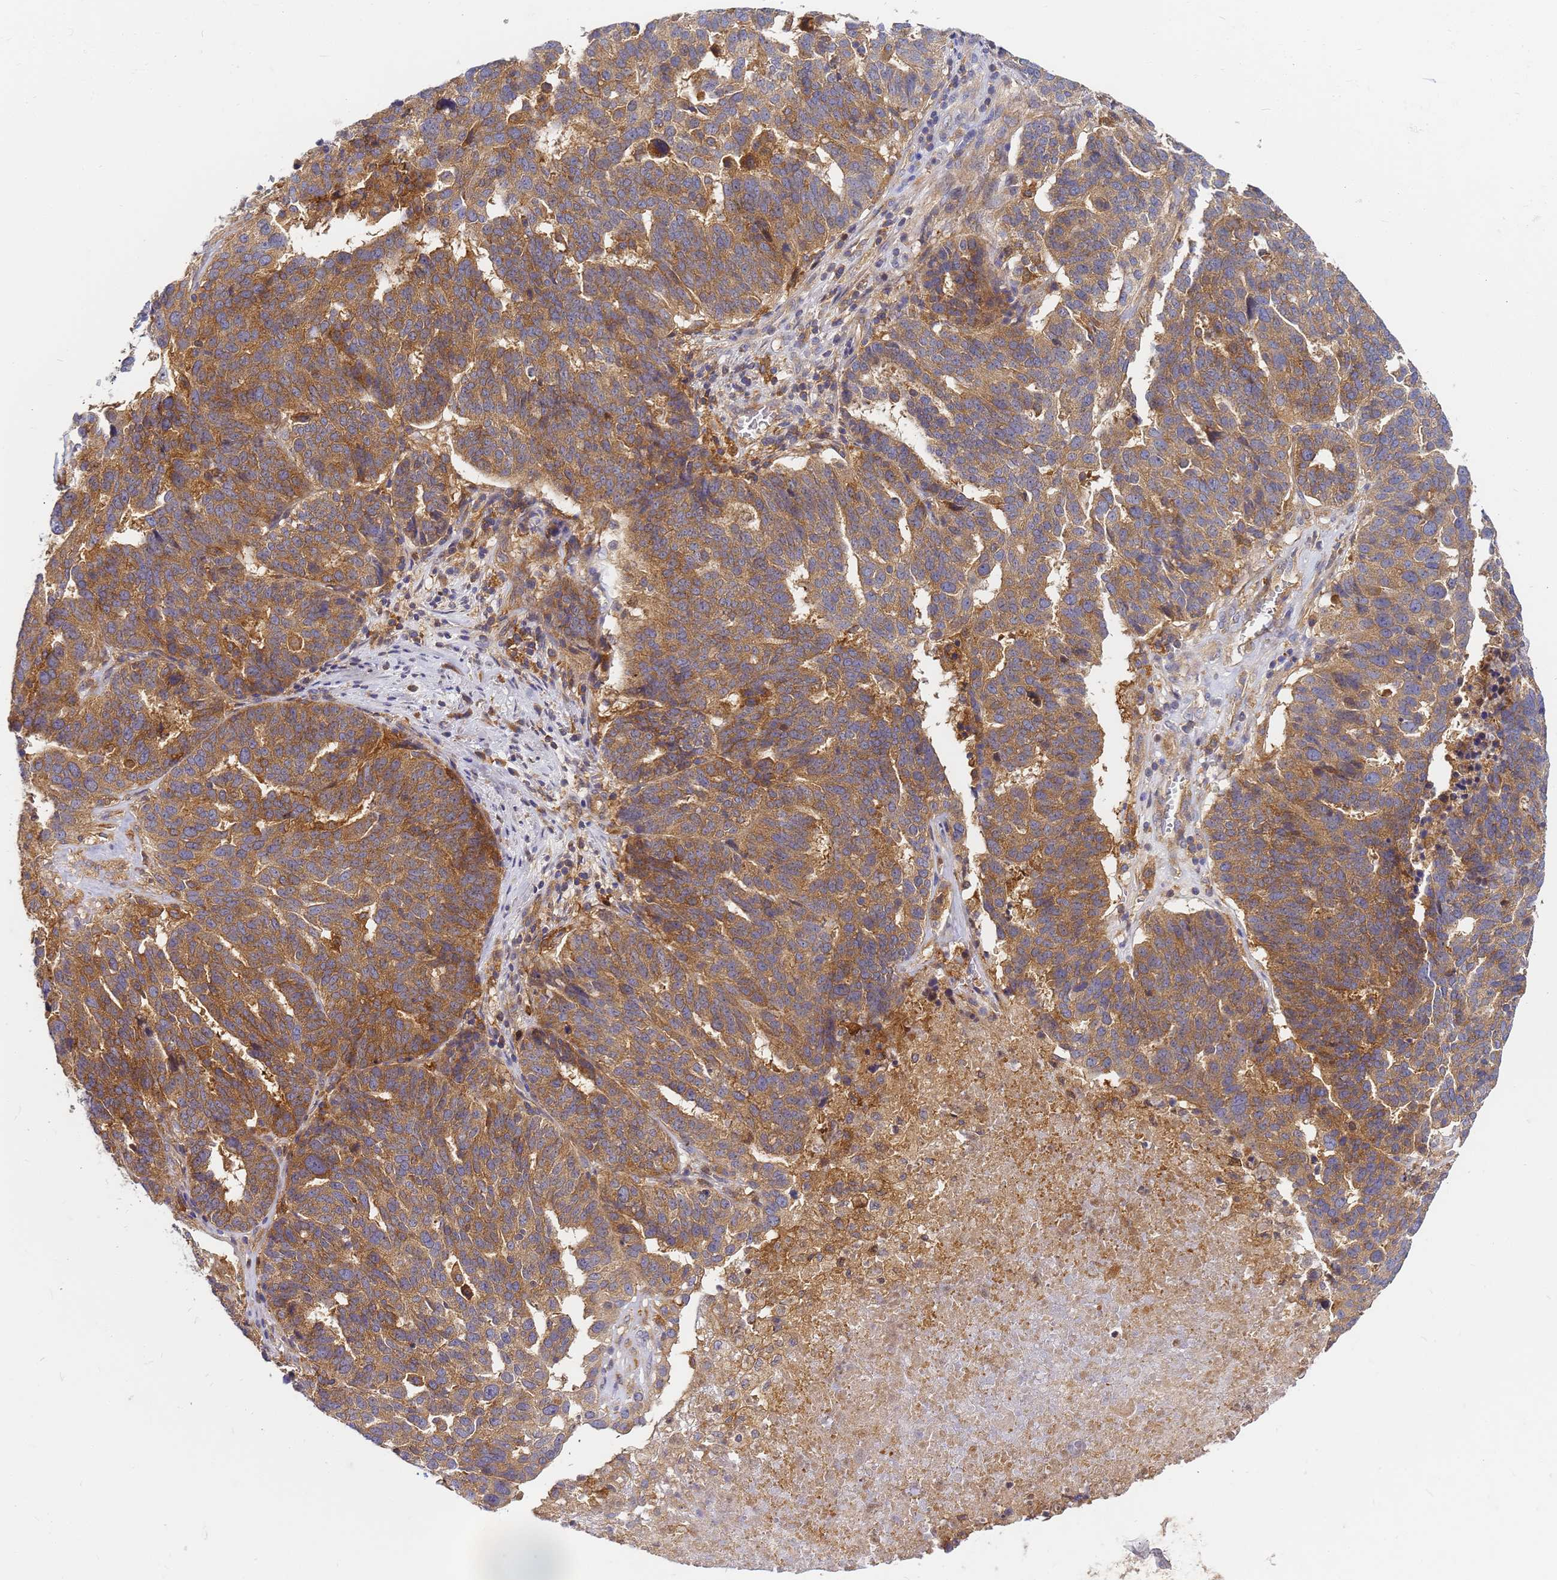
{"staining": {"intensity": "moderate", "quantity": ">75%", "location": "cytoplasmic/membranous"}, "tissue": "ovarian cancer", "cell_type": "Tumor cells", "image_type": "cancer", "snomed": [{"axis": "morphology", "description": "Cystadenocarcinoma, serous, NOS"}, {"axis": "topography", "description": "Ovary"}], "caption": "A high-resolution image shows IHC staining of ovarian cancer (serous cystadenocarcinoma), which reveals moderate cytoplasmic/membranous staining in approximately >75% of tumor cells.", "gene": "CHM", "patient": {"sex": "female", "age": 59}}